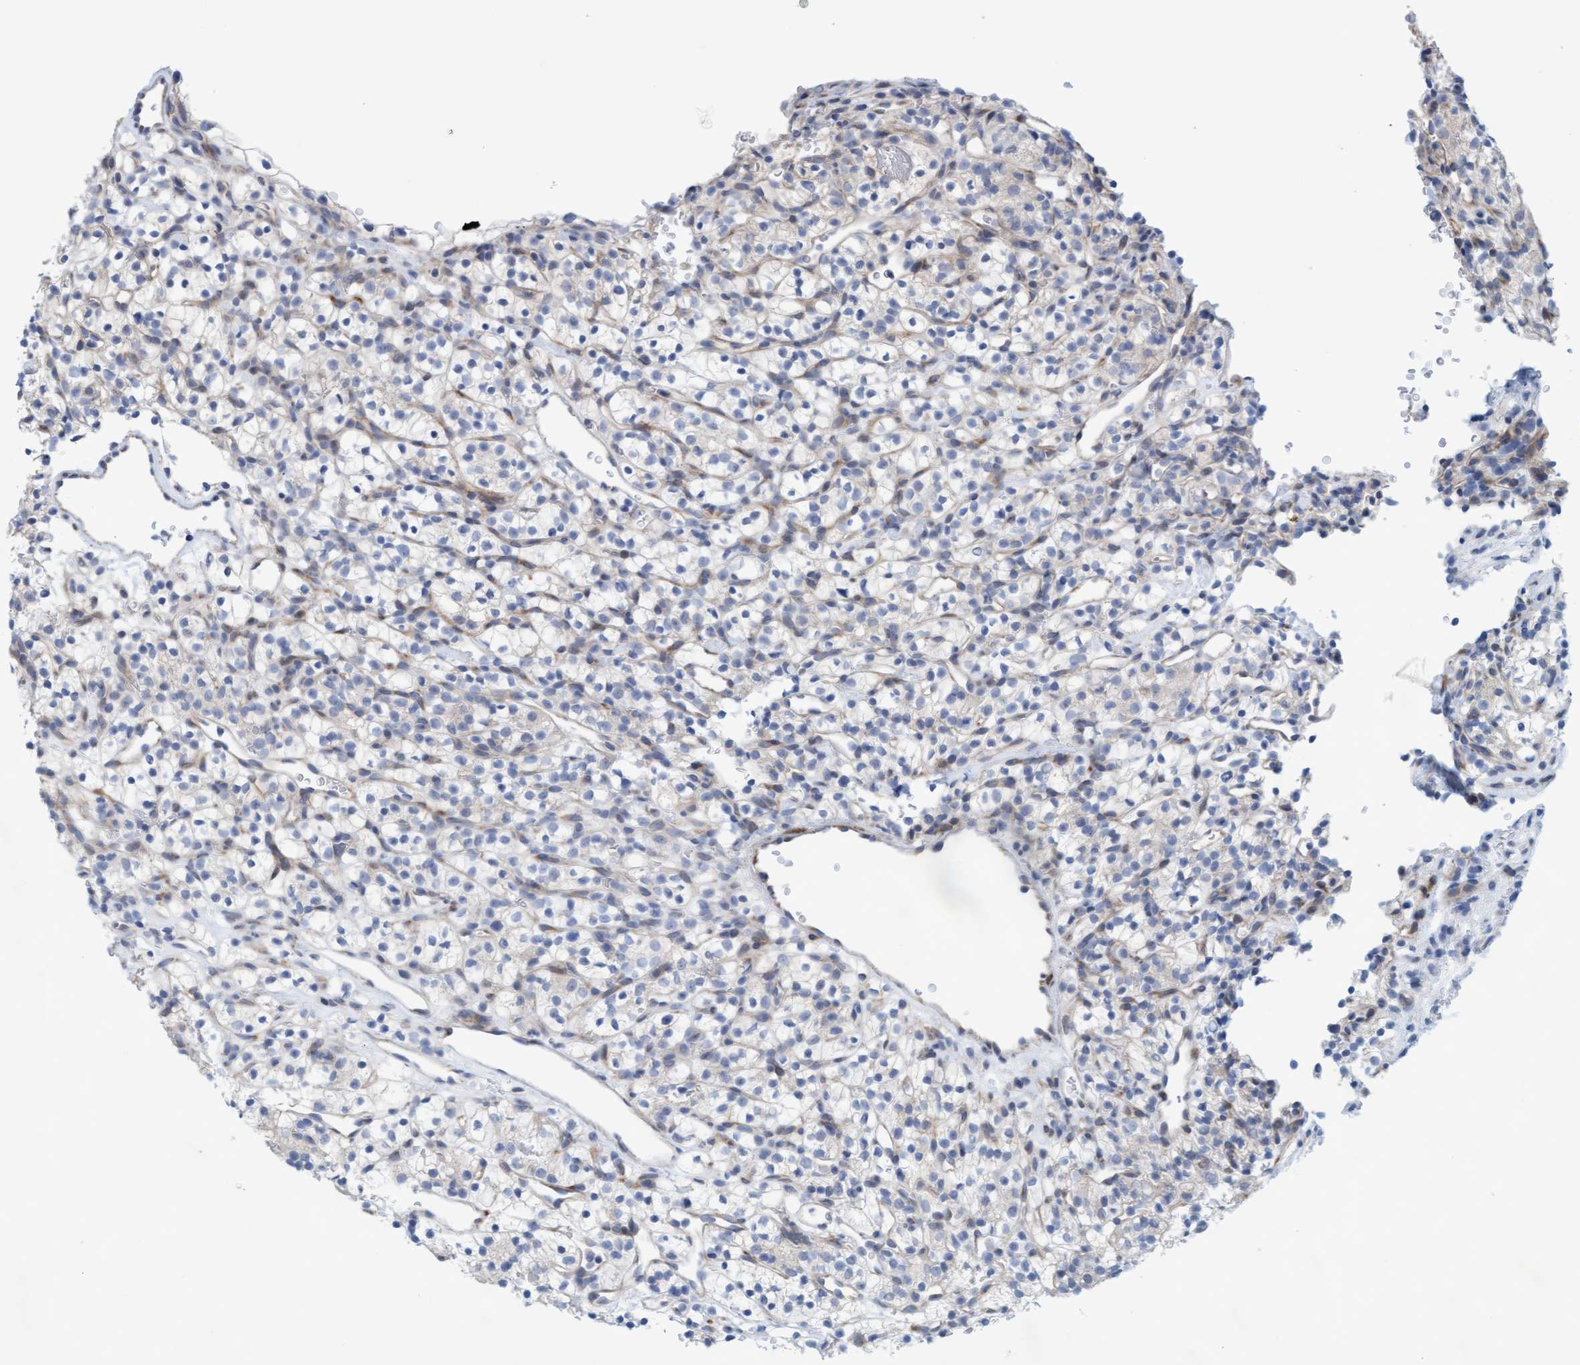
{"staining": {"intensity": "negative", "quantity": "none", "location": "none"}, "tissue": "renal cancer", "cell_type": "Tumor cells", "image_type": "cancer", "snomed": [{"axis": "morphology", "description": "Adenocarcinoma, NOS"}, {"axis": "topography", "description": "Kidney"}], "caption": "A micrograph of human renal cancer is negative for staining in tumor cells.", "gene": "SLC28A3", "patient": {"sex": "female", "age": 57}}